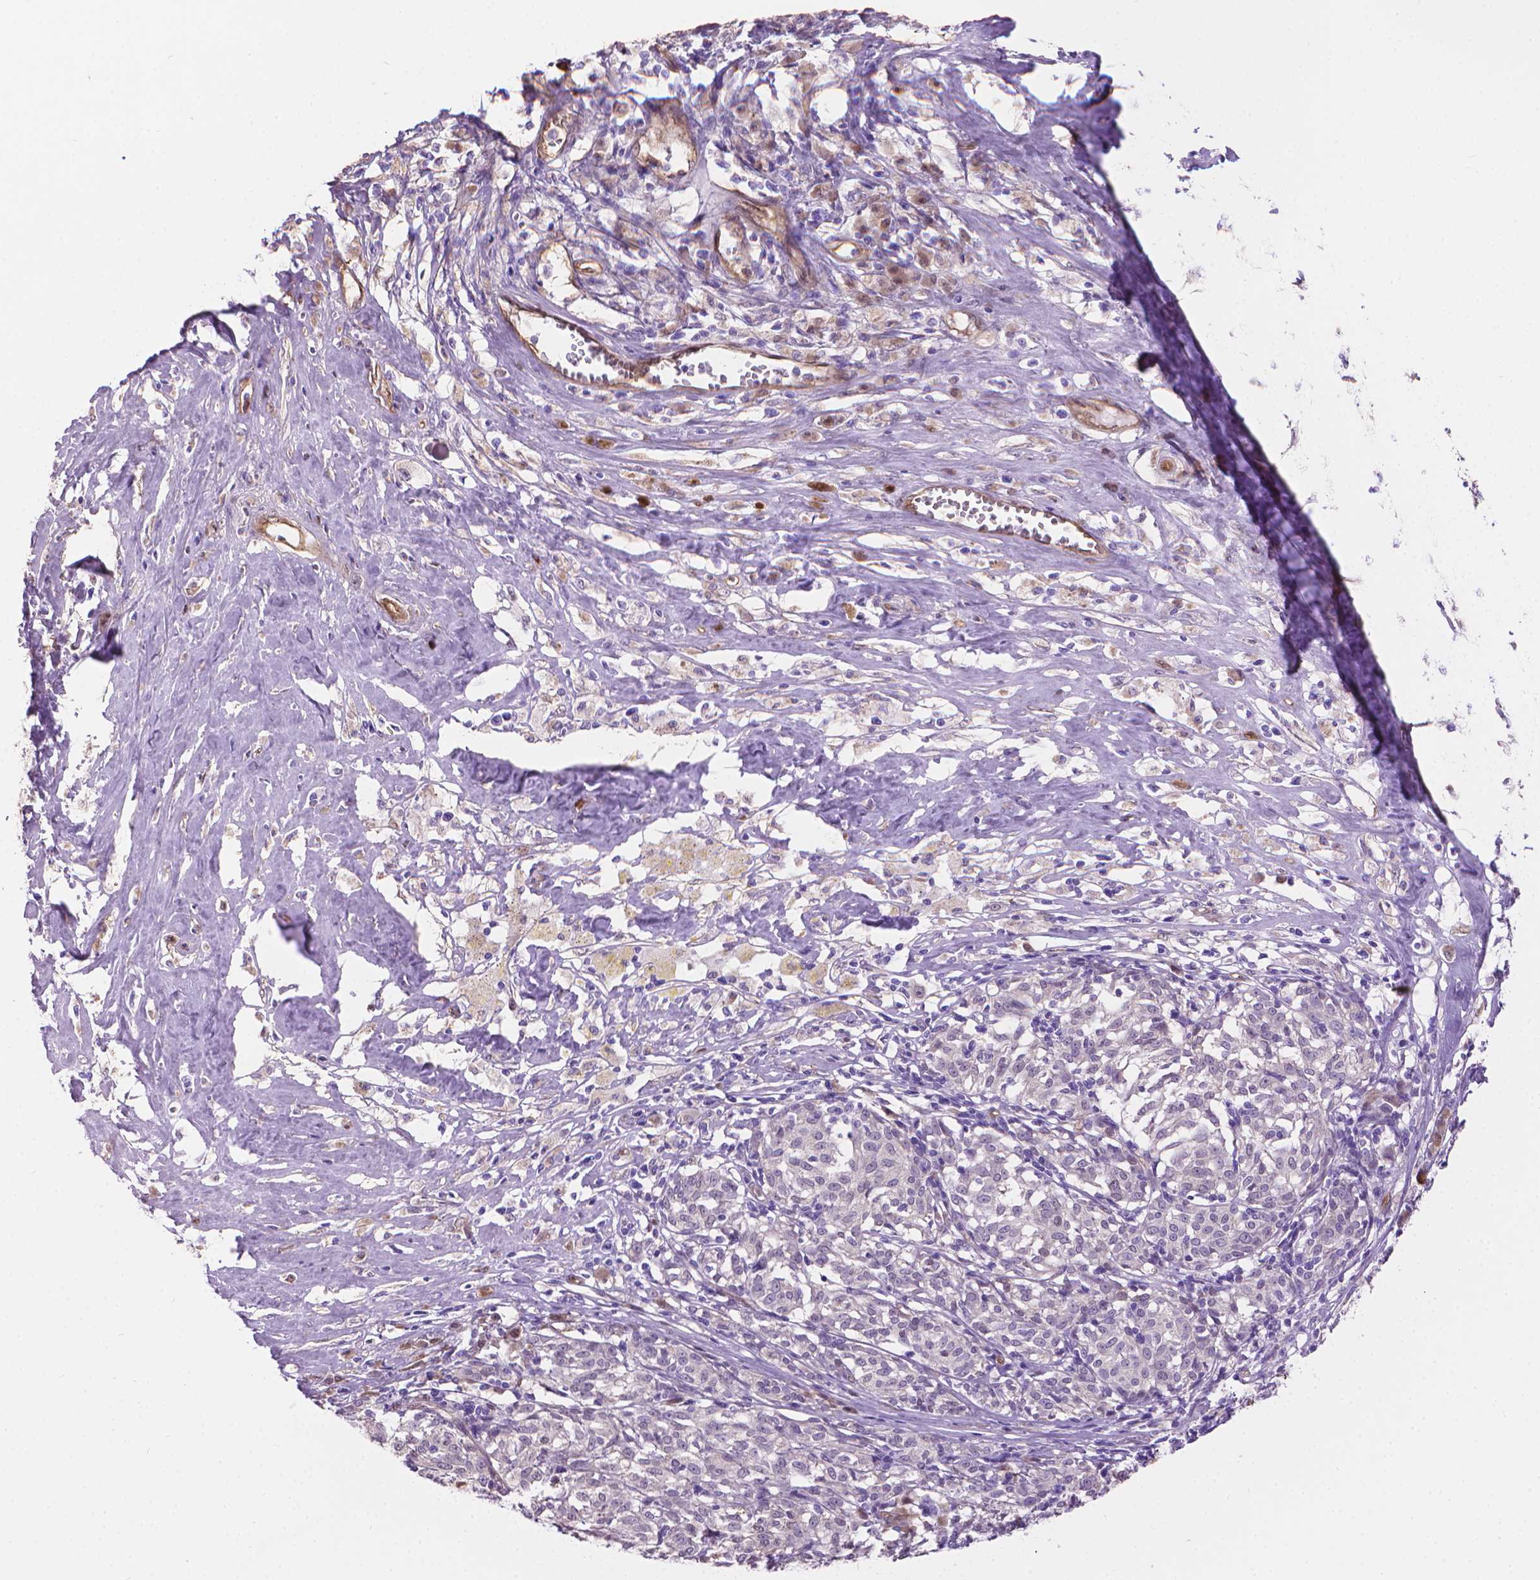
{"staining": {"intensity": "negative", "quantity": "none", "location": "none"}, "tissue": "melanoma", "cell_type": "Tumor cells", "image_type": "cancer", "snomed": [{"axis": "morphology", "description": "Malignant melanoma, NOS"}, {"axis": "topography", "description": "Skin"}], "caption": "The IHC image has no significant positivity in tumor cells of melanoma tissue.", "gene": "CLIC4", "patient": {"sex": "female", "age": 72}}